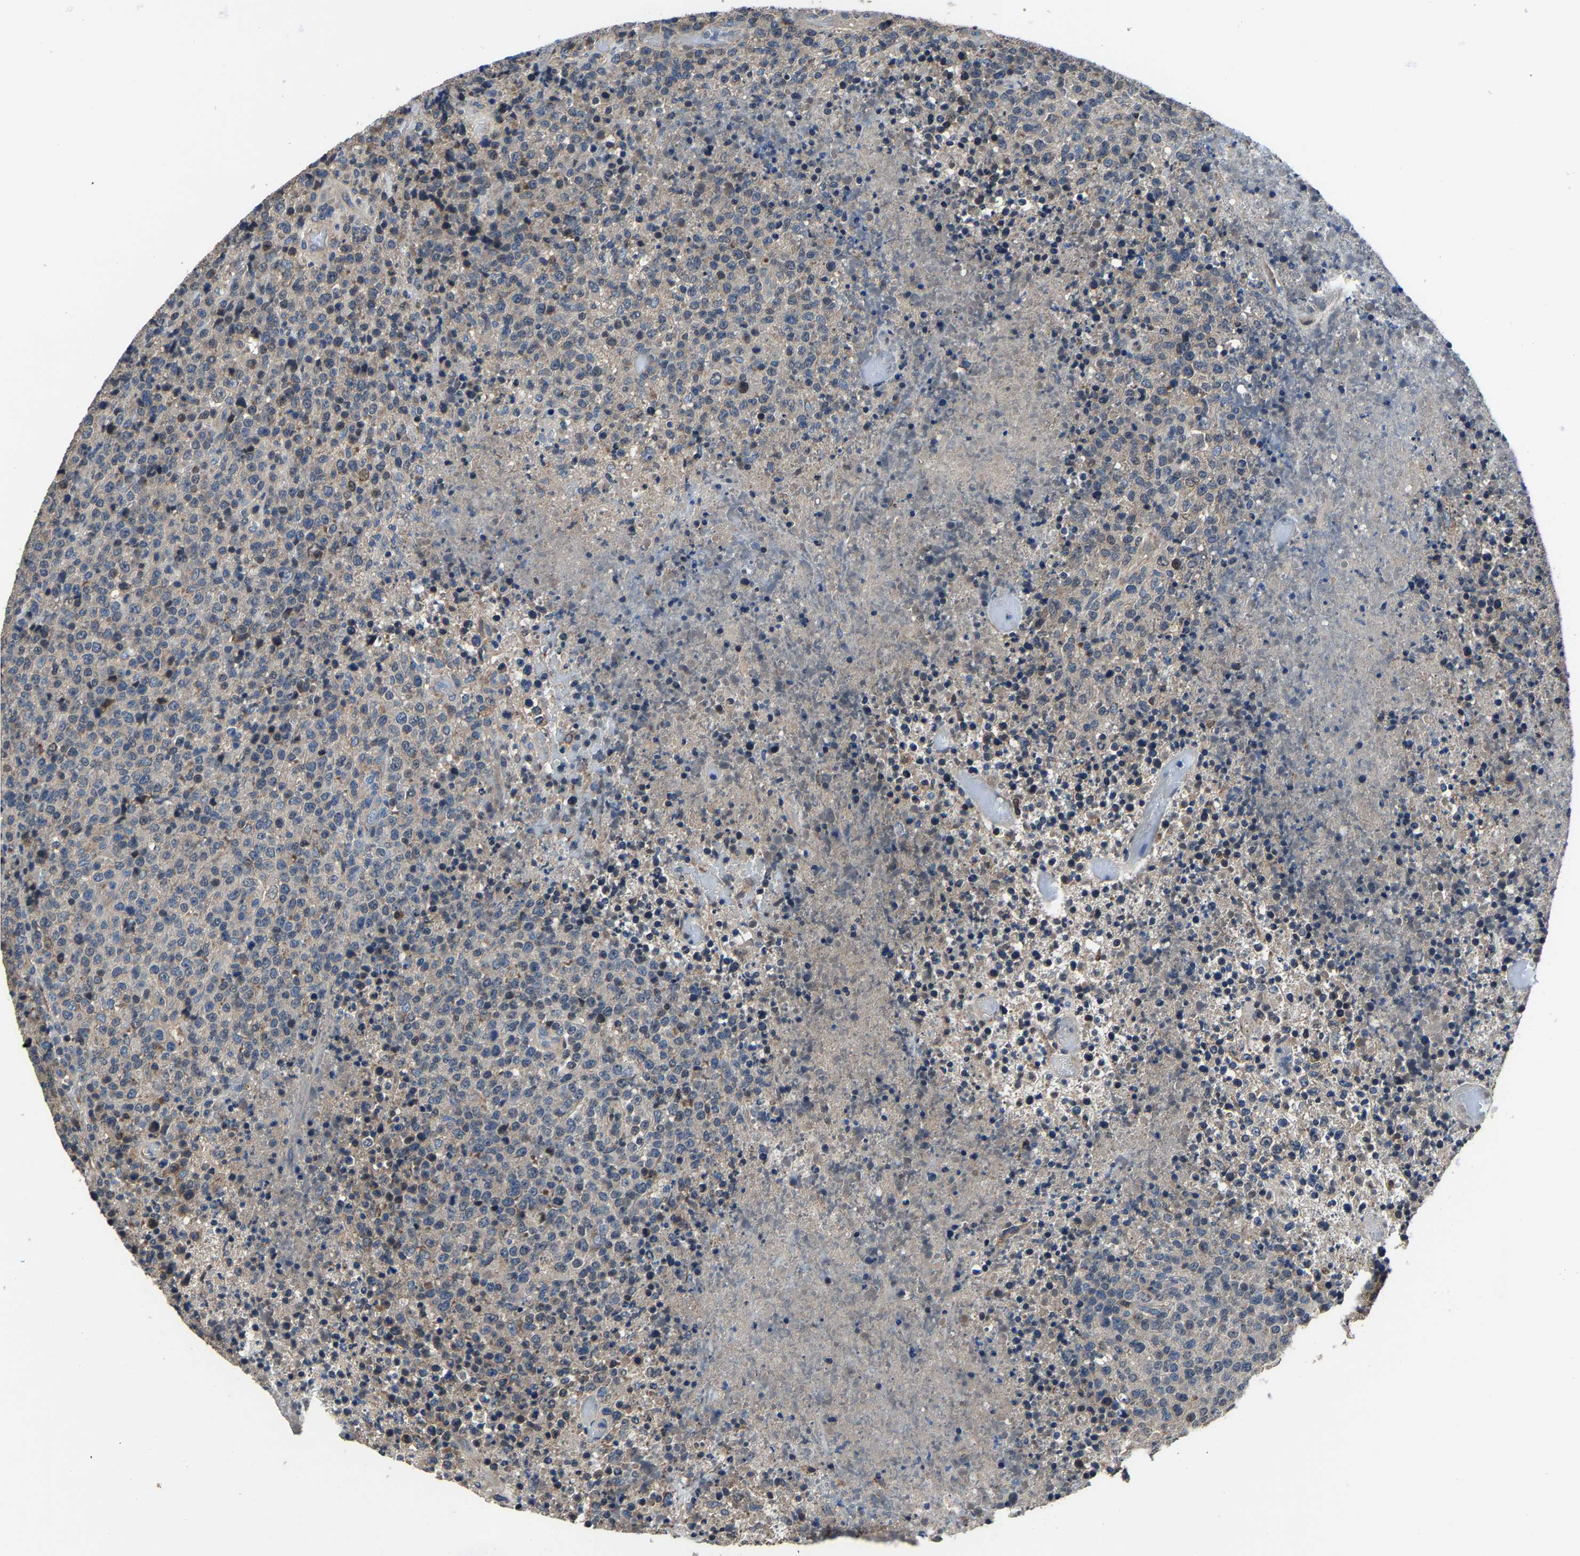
{"staining": {"intensity": "negative", "quantity": "none", "location": "none"}, "tissue": "lymphoma", "cell_type": "Tumor cells", "image_type": "cancer", "snomed": [{"axis": "morphology", "description": "Malignant lymphoma, non-Hodgkin's type, High grade"}, {"axis": "topography", "description": "Lymph node"}], "caption": "This is an IHC image of human lymphoma. There is no staining in tumor cells.", "gene": "STRBP", "patient": {"sex": "male", "age": 13}}